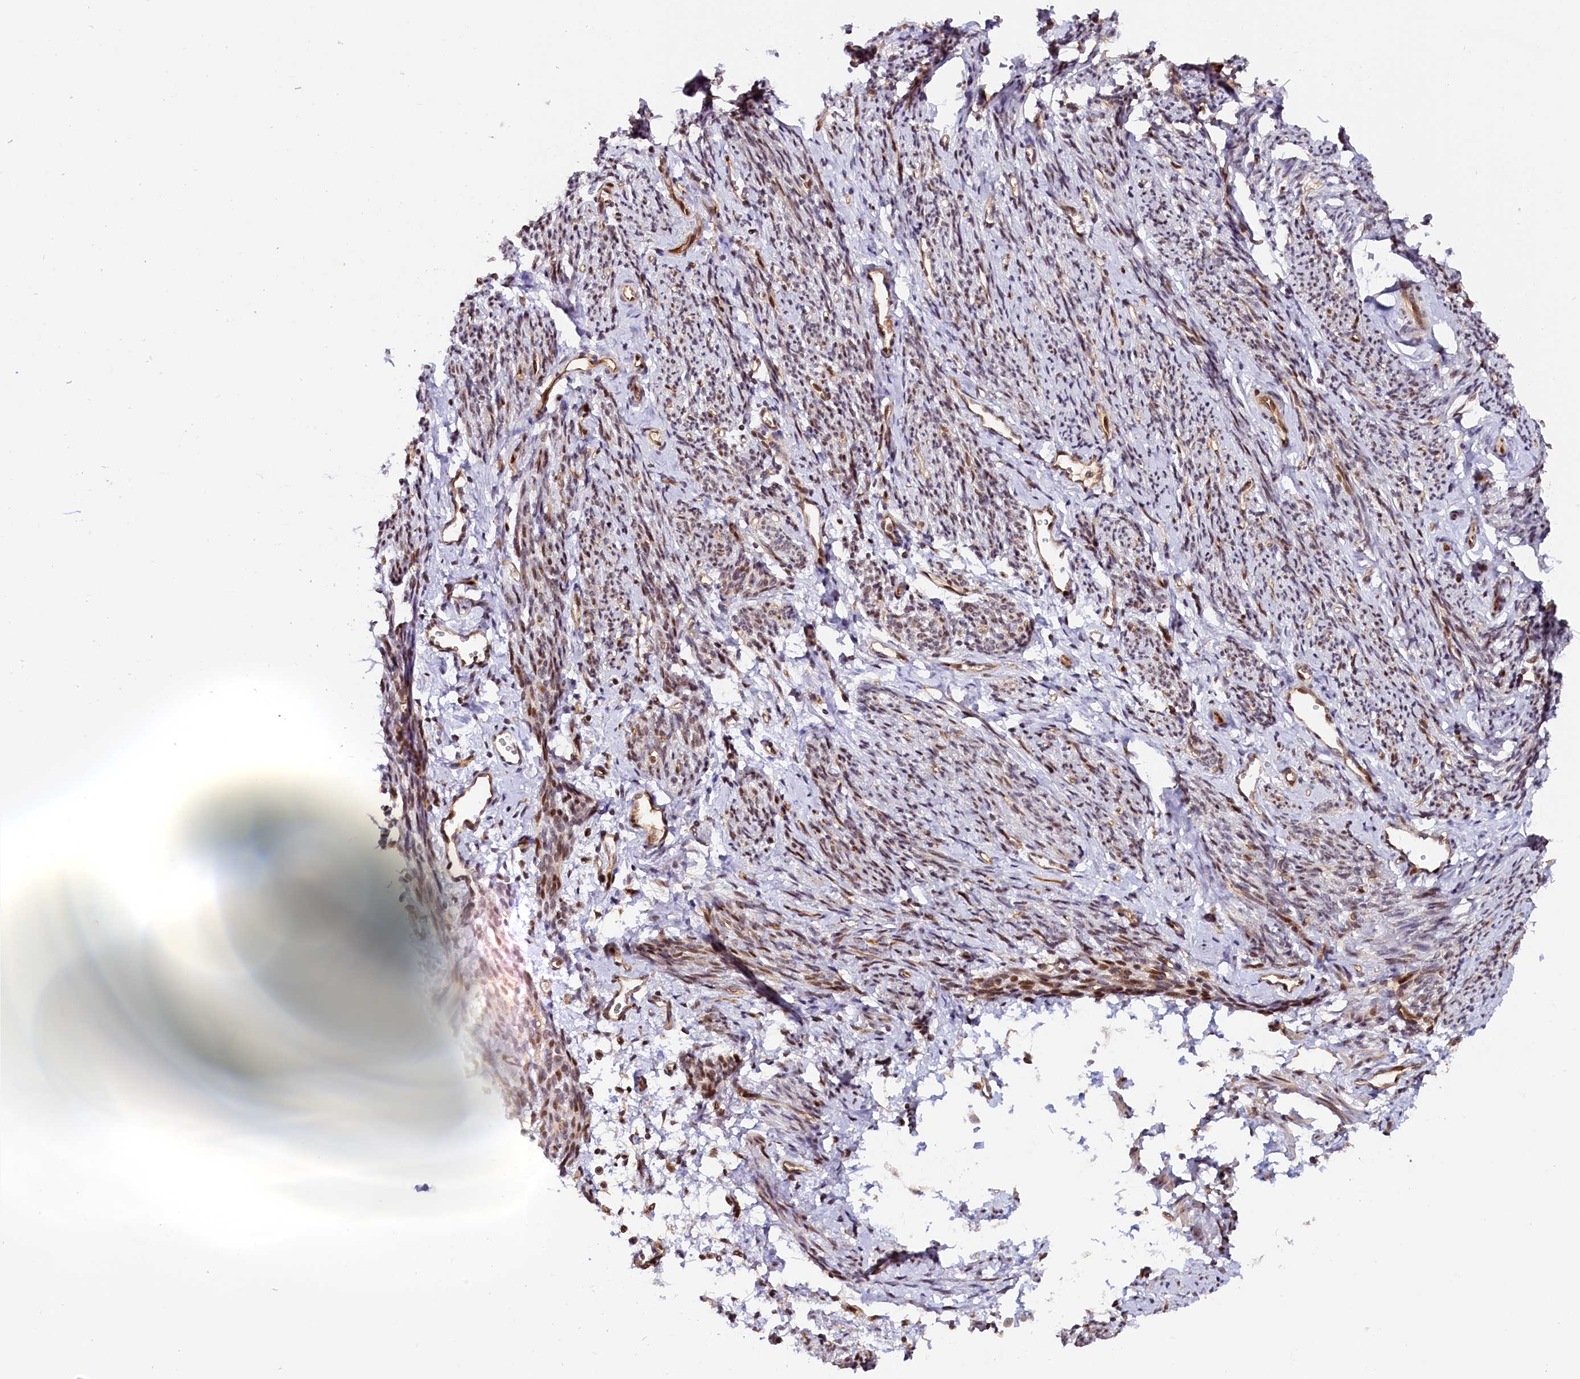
{"staining": {"intensity": "moderate", "quantity": "25%-75%", "location": "cytoplasmic/membranous,nuclear"}, "tissue": "smooth muscle", "cell_type": "Smooth muscle cells", "image_type": "normal", "snomed": [{"axis": "morphology", "description": "Normal tissue, NOS"}, {"axis": "topography", "description": "Smooth muscle"}, {"axis": "topography", "description": "Uterus"}], "caption": "Protein expression analysis of unremarkable smooth muscle exhibits moderate cytoplasmic/membranous,nuclear expression in about 25%-75% of smooth muscle cells.", "gene": "ANKRD24", "patient": {"sex": "female", "age": 59}}